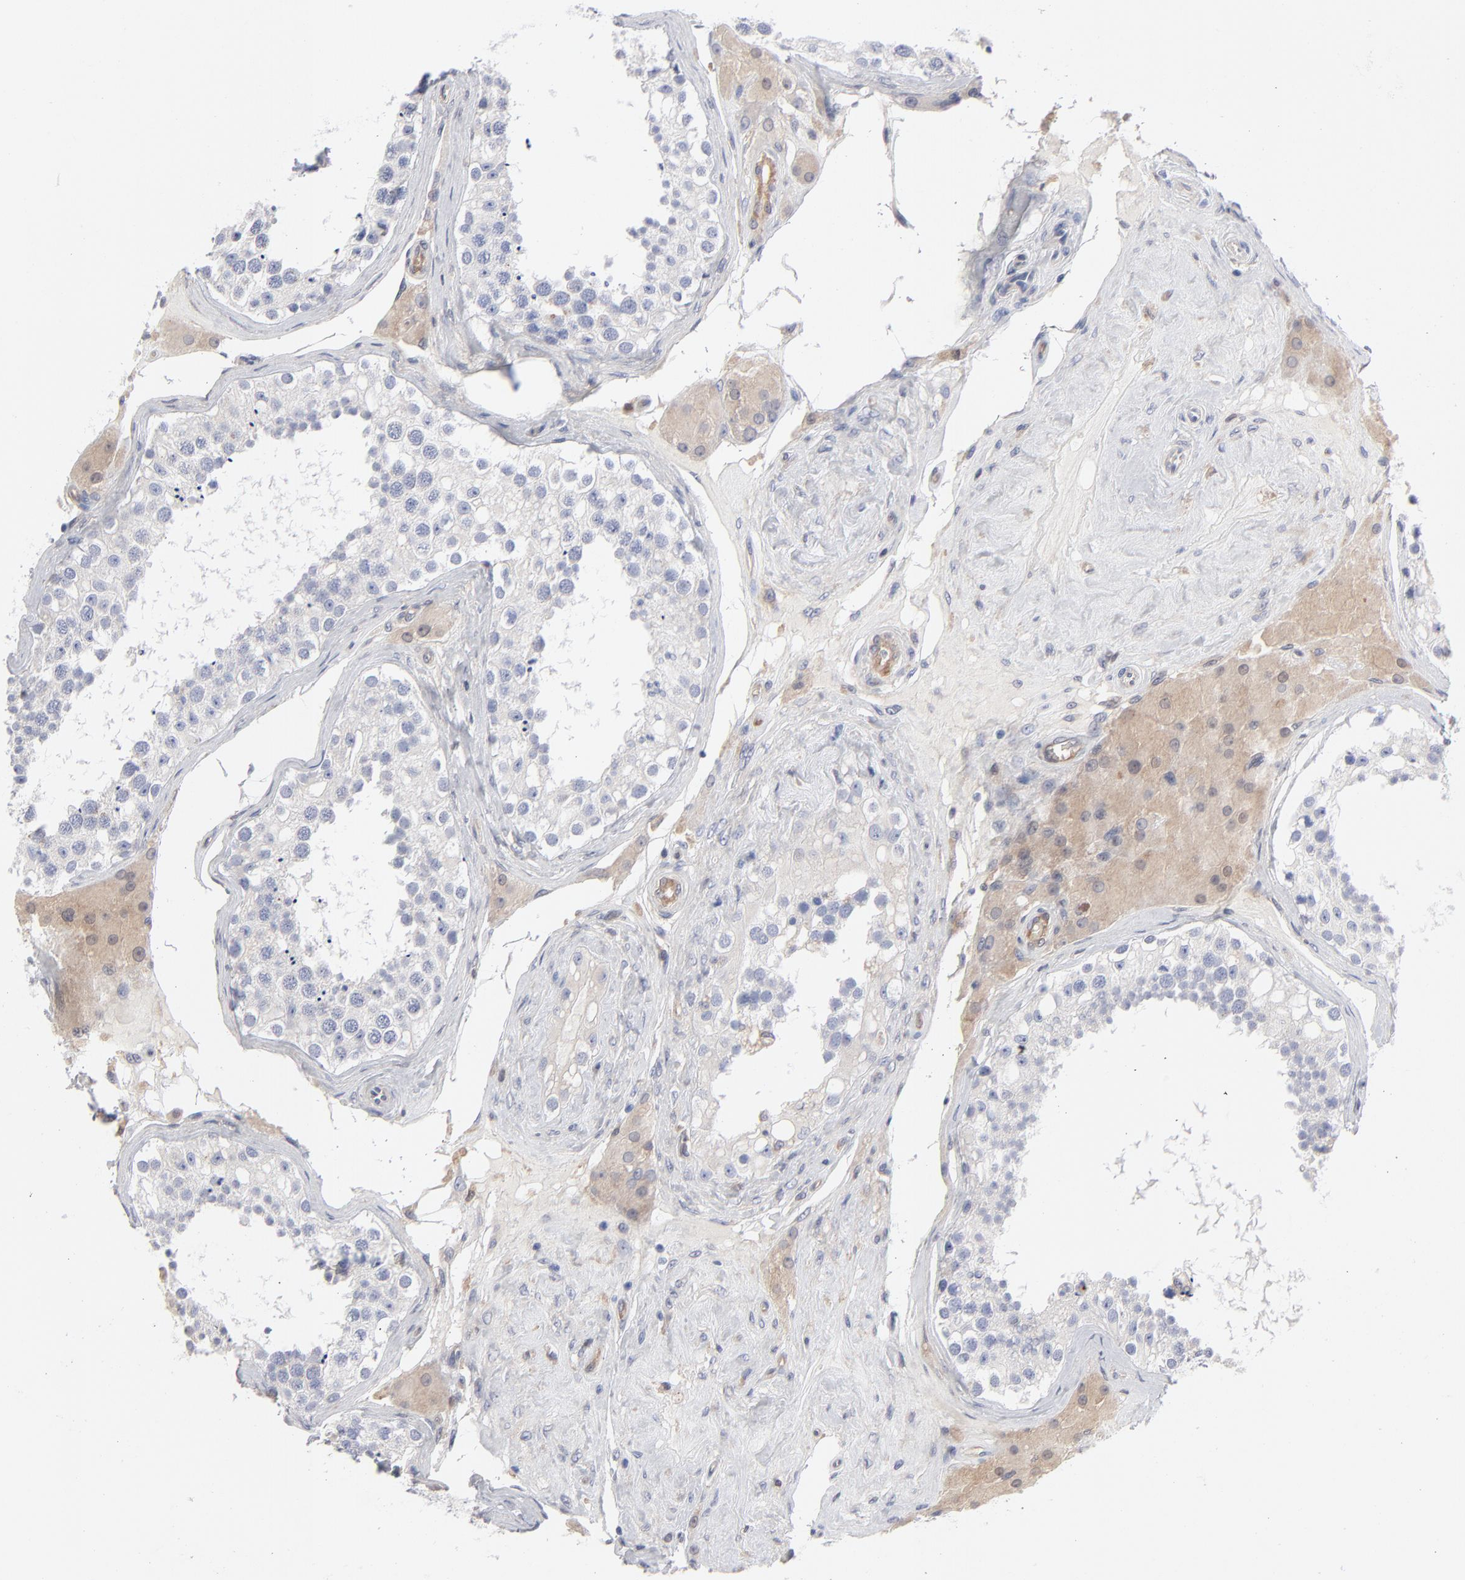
{"staining": {"intensity": "negative", "quantity": "none", "location": "none"}, "tissue": "testis", "cell_type": "Cells in seminiferous ducts", "image_type": "normal", "snomed": [{"axis": "morphology", "description": "Normal tissue, NOS"}, {"axis": "topography", "description": "Testis"}], "caption": "Immunohistochemistry image of benign testis: testis stained with DAB displays no significant protein staining in cells in seminiferous ducts. The staining is performed using DAB (3,3'-diaminobenzidine) brown chromogen with nuclei counter-stained in using hematoxylin.", "gene": "ARRB1", "patient": {"sex": "male", "age": 68}}